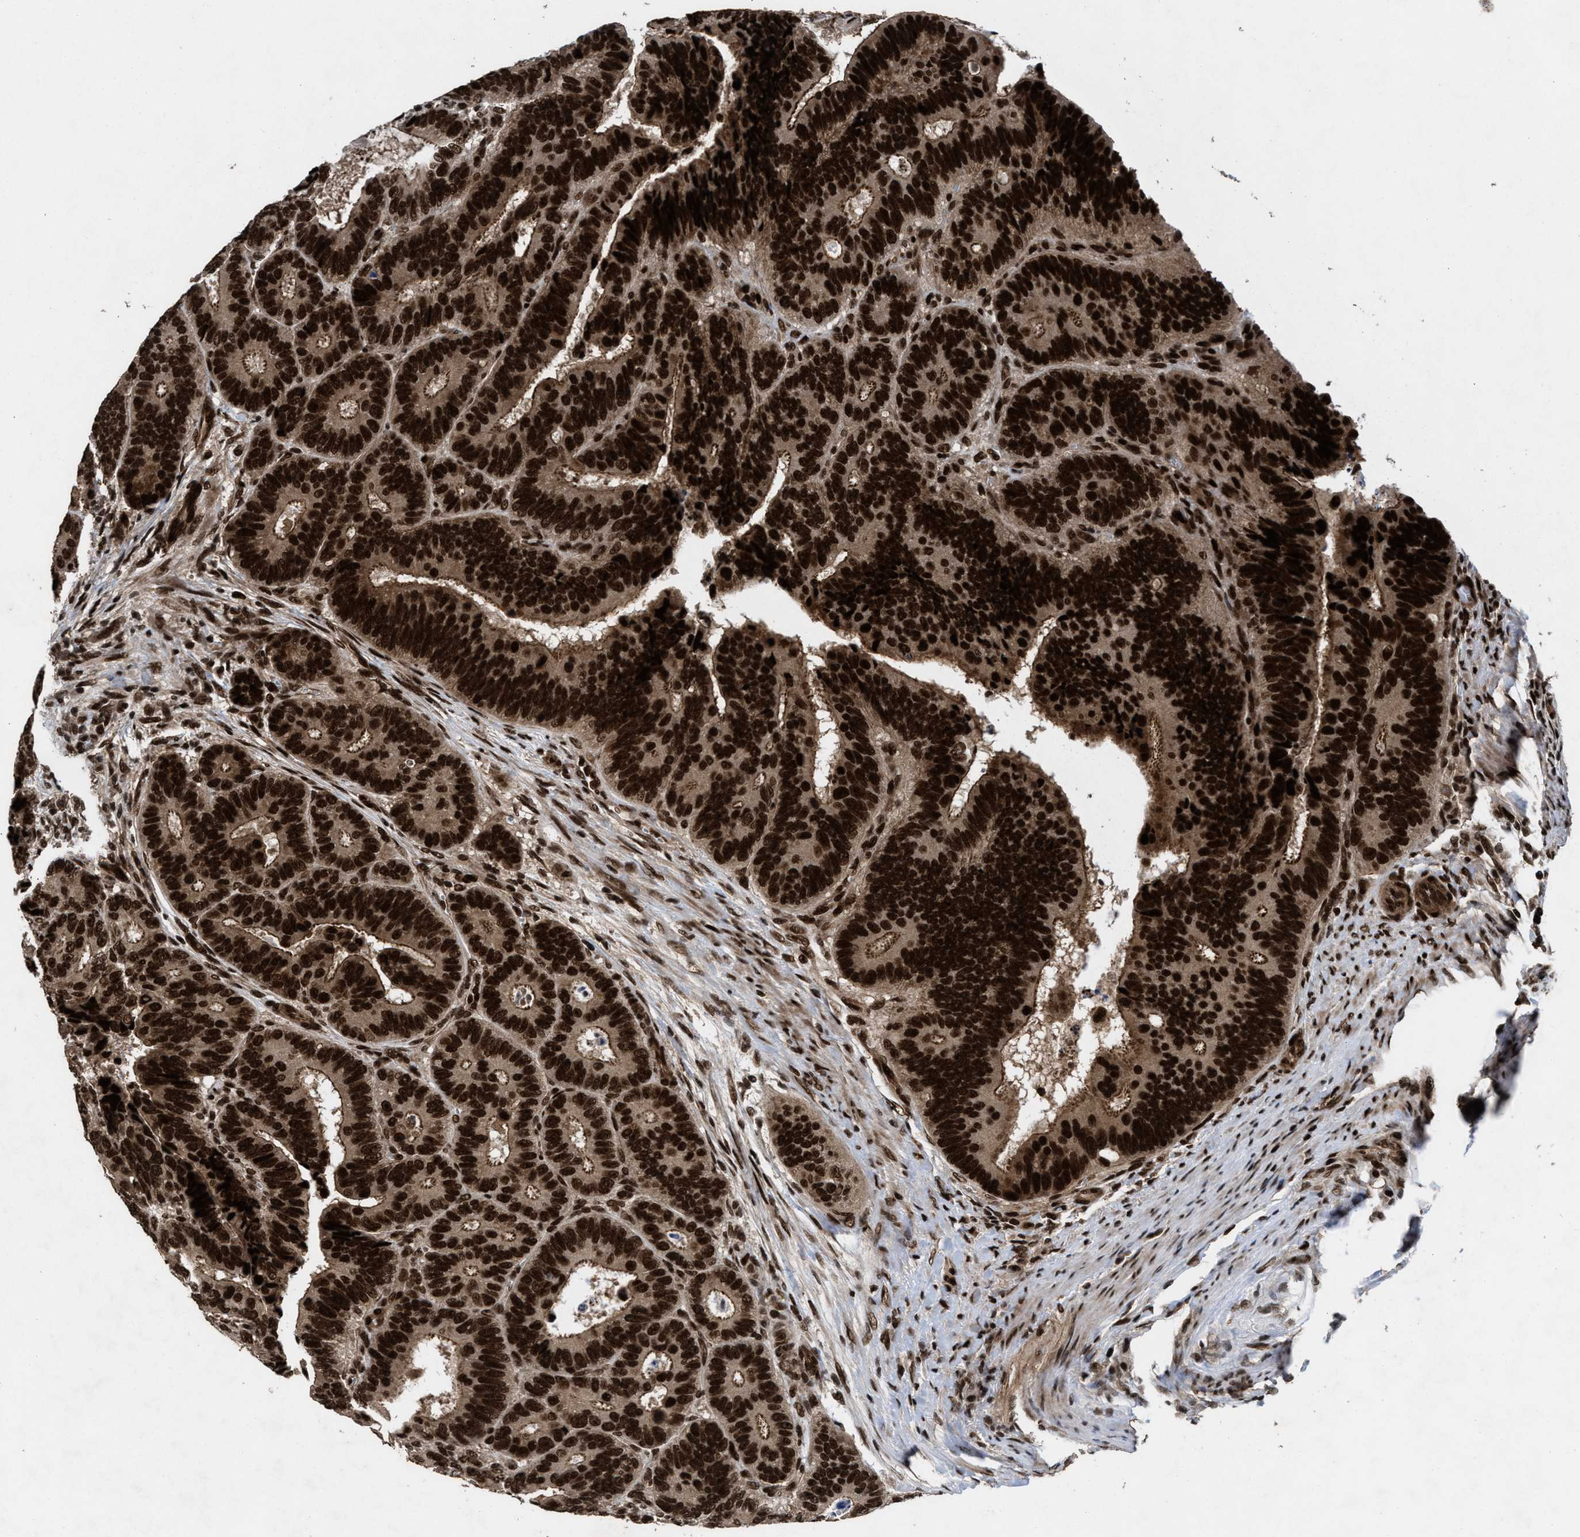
{"staining": {"intensity": "strong", "quantity": ">75%", "location": "nuclear"}, "tissue": "colorectal cancer", "cell_type": "Tumor cells", "image_type": "cancer", "snomed": [{"axis": "morphology", "description": "Inflammation, NOS"}, {"axis": "morphology", "description": "Adenocarcinoma, NOS"}, {"axis": "topography", "description": "Colon"}], "caption": "Human colorectal cancer (adenocarcinoma) stained with a brown dye displays strong nuclear positive expression in about >75% of tumor cells.", "gene": "WIZ", "patient": {"sex": "male", "age": 72}}